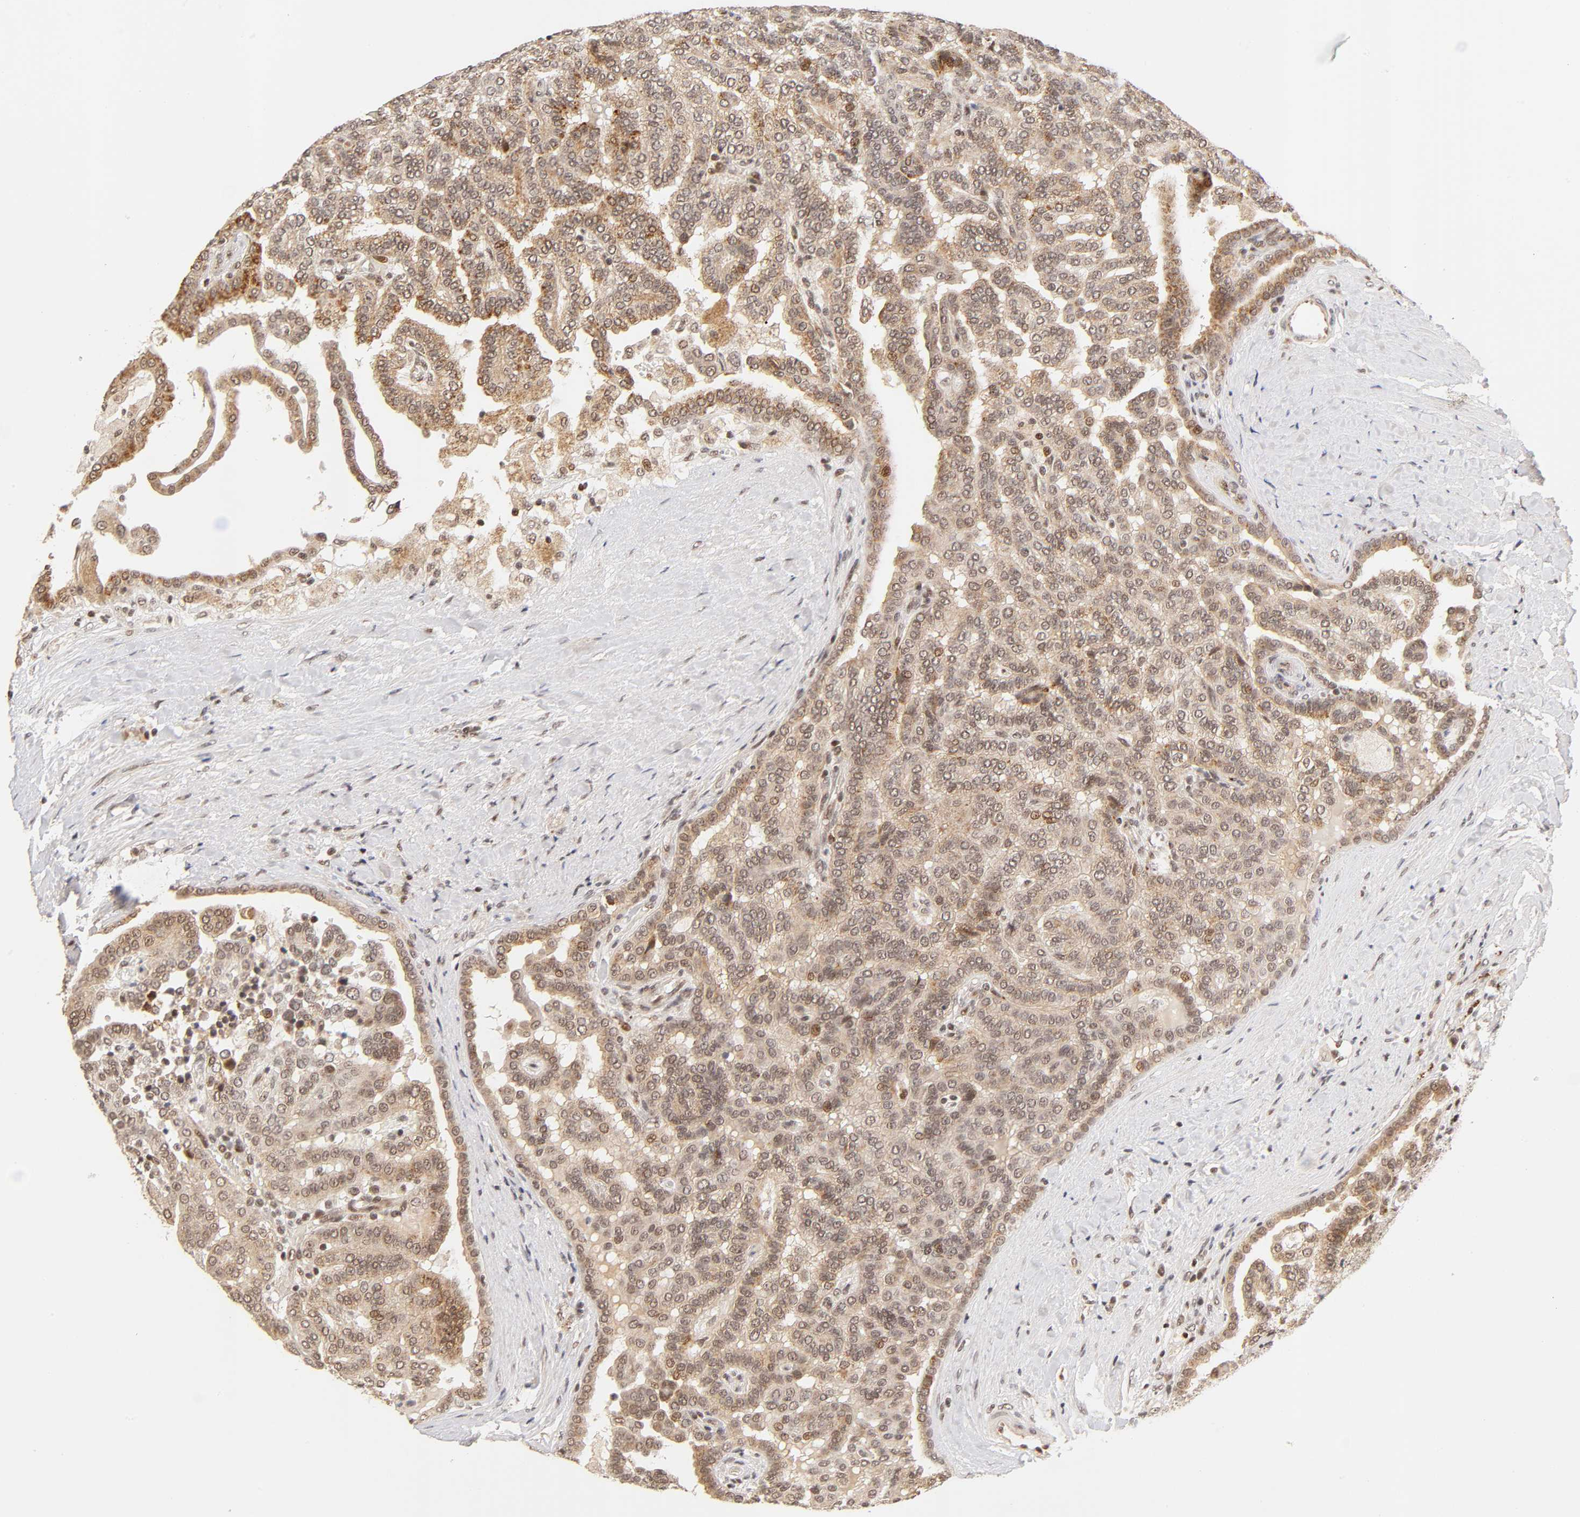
{"staining": {"intensity": "moderate", "quantity": ">75%", "location": "cytoplasmic/membranous,nuclear"}, "tissue": "renal cancer", "cell_type": "Tumor cells", "image_type": "cancer", "snomed": [{"axis": "morphology", "description": "Adenocarcinoma, NOS"}, {"axis": "topography", "description": "Kidney"}], "caption": "Moderate cytoplasmic/membranous and nuclear protein expression is seen in approximately >75% of tumor cells in renal cancer (adenocarcinoma). Ihc stains the protein in brown and the nuclei are stained blue.", "gene": "TAF10", "patient": {"sex": "male", "age": 61}}